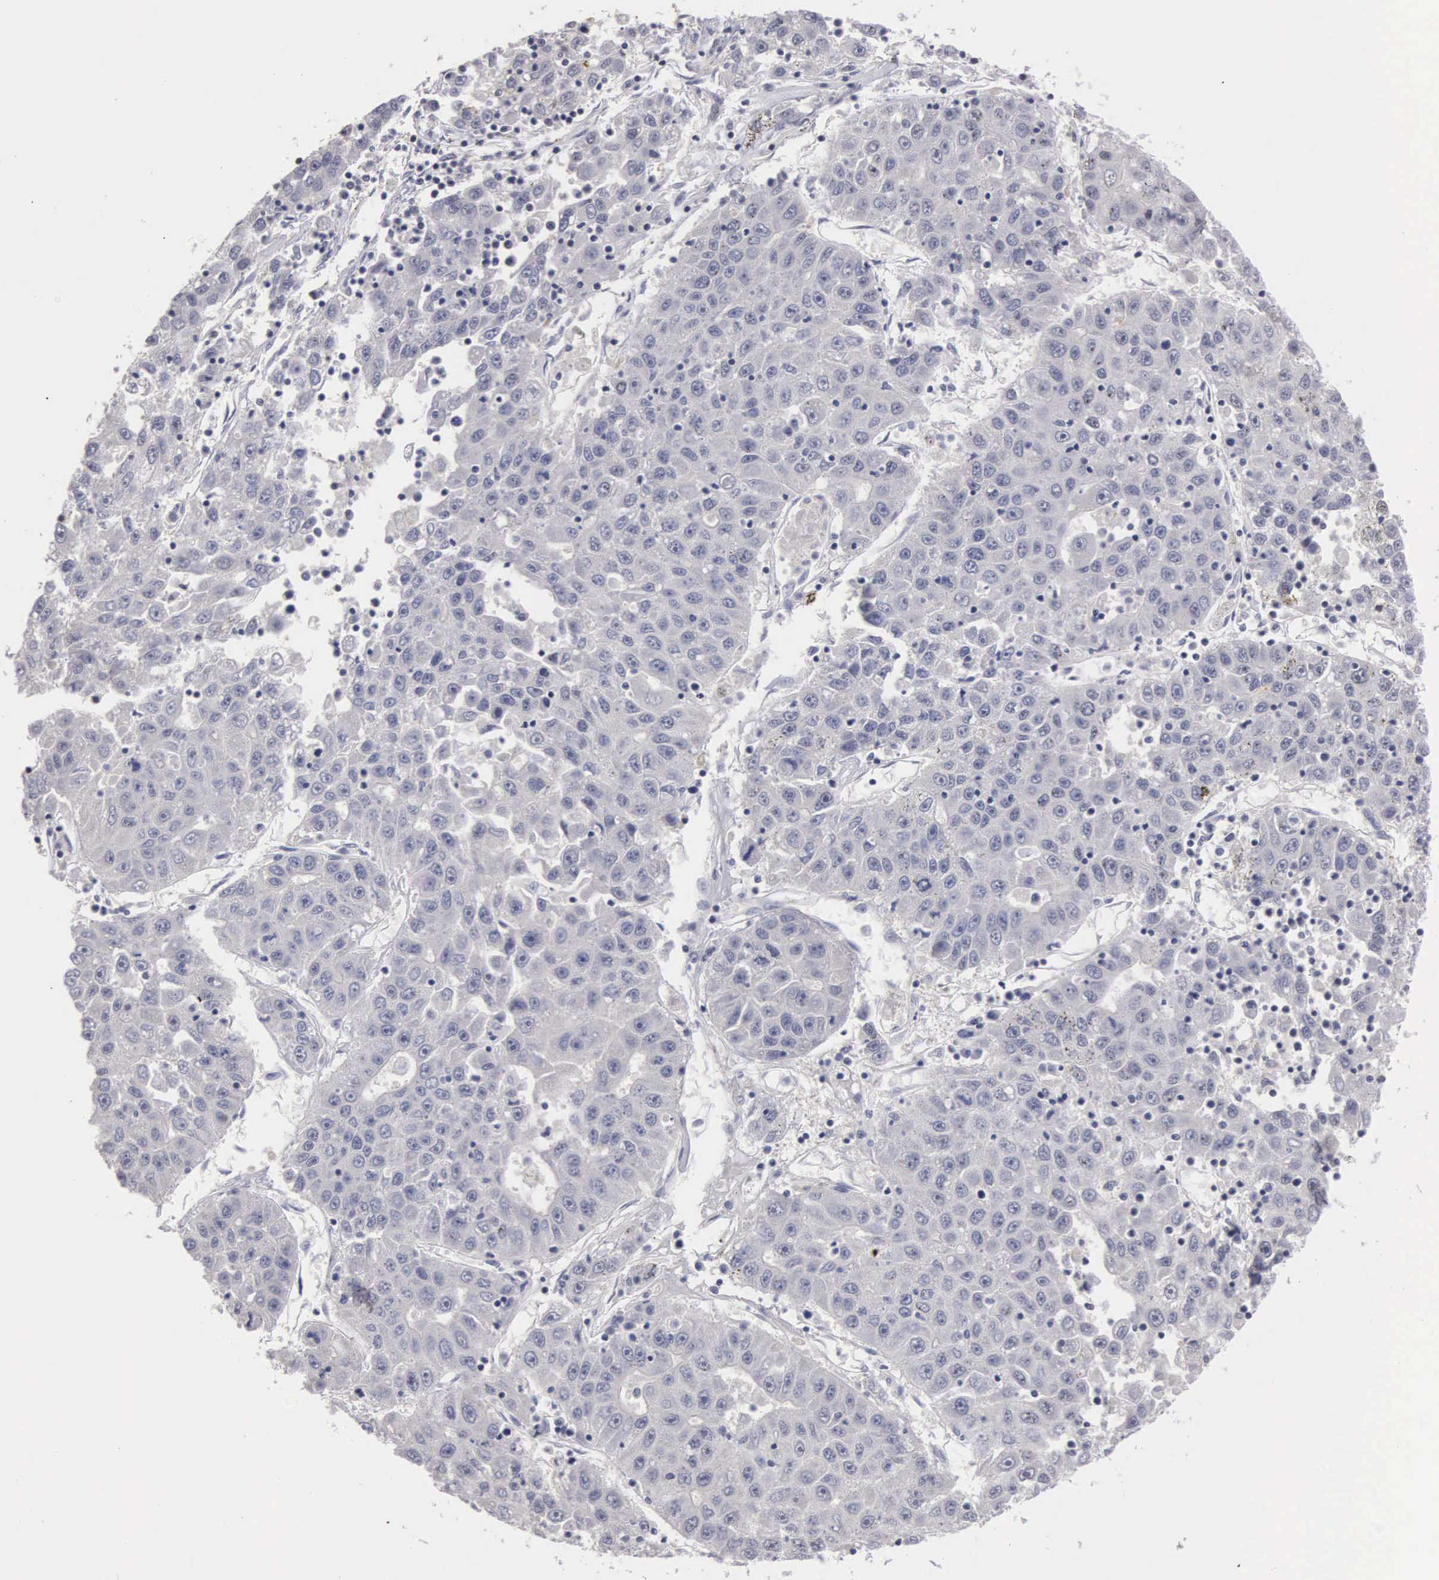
{"staining": {"intensity": "negative", "quantity": "none", "location": "none"}, "tissue": "liver cancer", "cell_type": "Tumor cells", "image_type": "cancer", "snomed": [{"axis": "morphology", "description": "Carcinoma, Hepatocellular, NOS"}, {"axis": "topography", "description": "Liver"}], "caption": "High magnification brightfield microscopy of liver cancer stained with DAB (3,3'-diaminobenzidine) (brown) and counterstained with hematoxylin (blue): tumor cells show no significant expression.", "gene": "ENO3", "patient": {"sex": "male", "age": 49}}